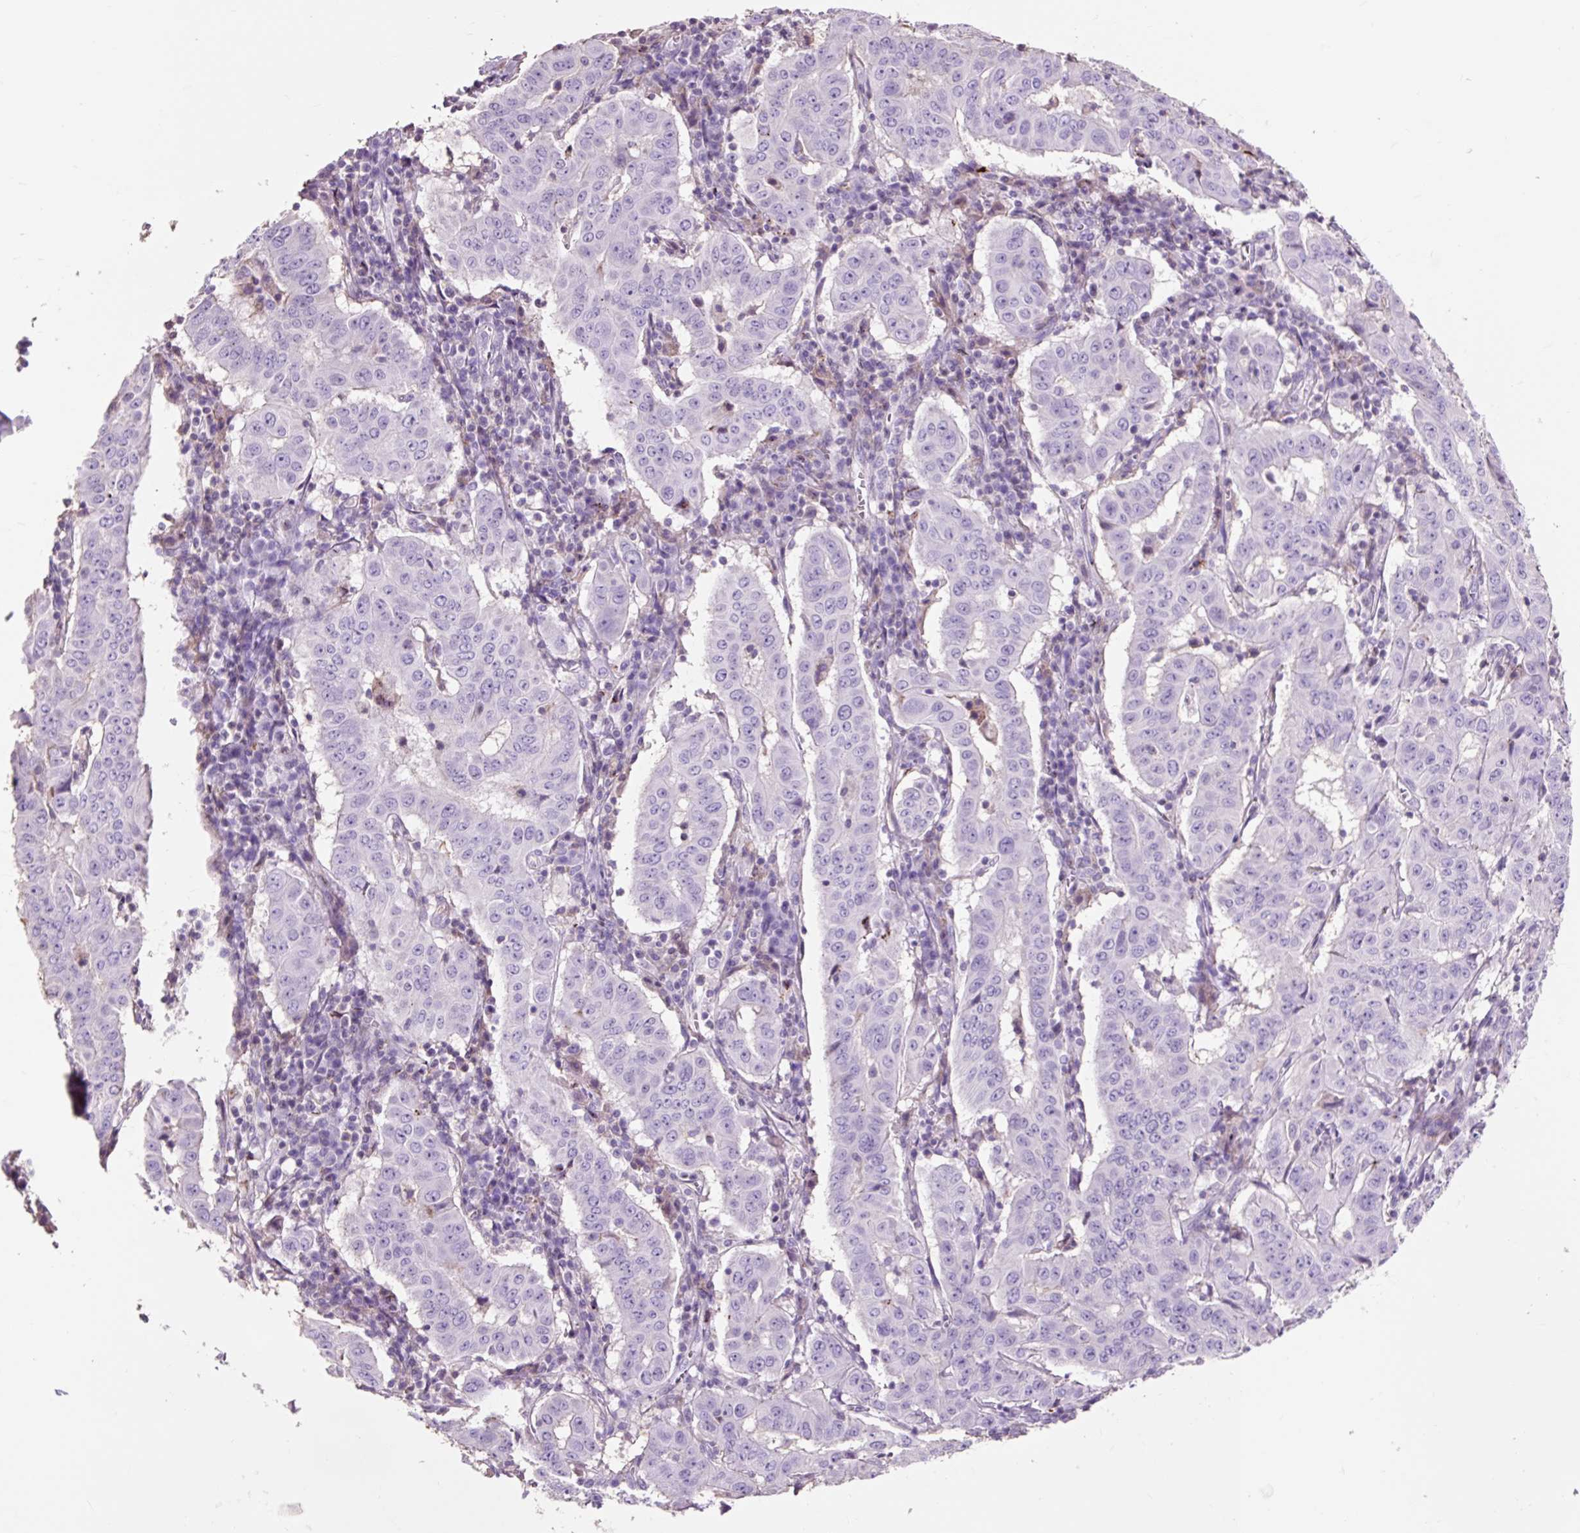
{"staining": {"intensity": "negative", "quantity": "none", "location": "none"}, "tissue": "pancreatic cancer", "cell_type": "Tumor cells", "image_type": "cancer", "snomed": [{"axis": "morphology", "description": "Adenocarcinoma, NOS"}, {"axis": "topography", "description": "Pancreas"}], "caption": "Tumor cells are negative for brown protein staining in pancreatic adenocarcinoma.", "gene": "OR10A7", "patient": {"sex": "male", "age": 63}}